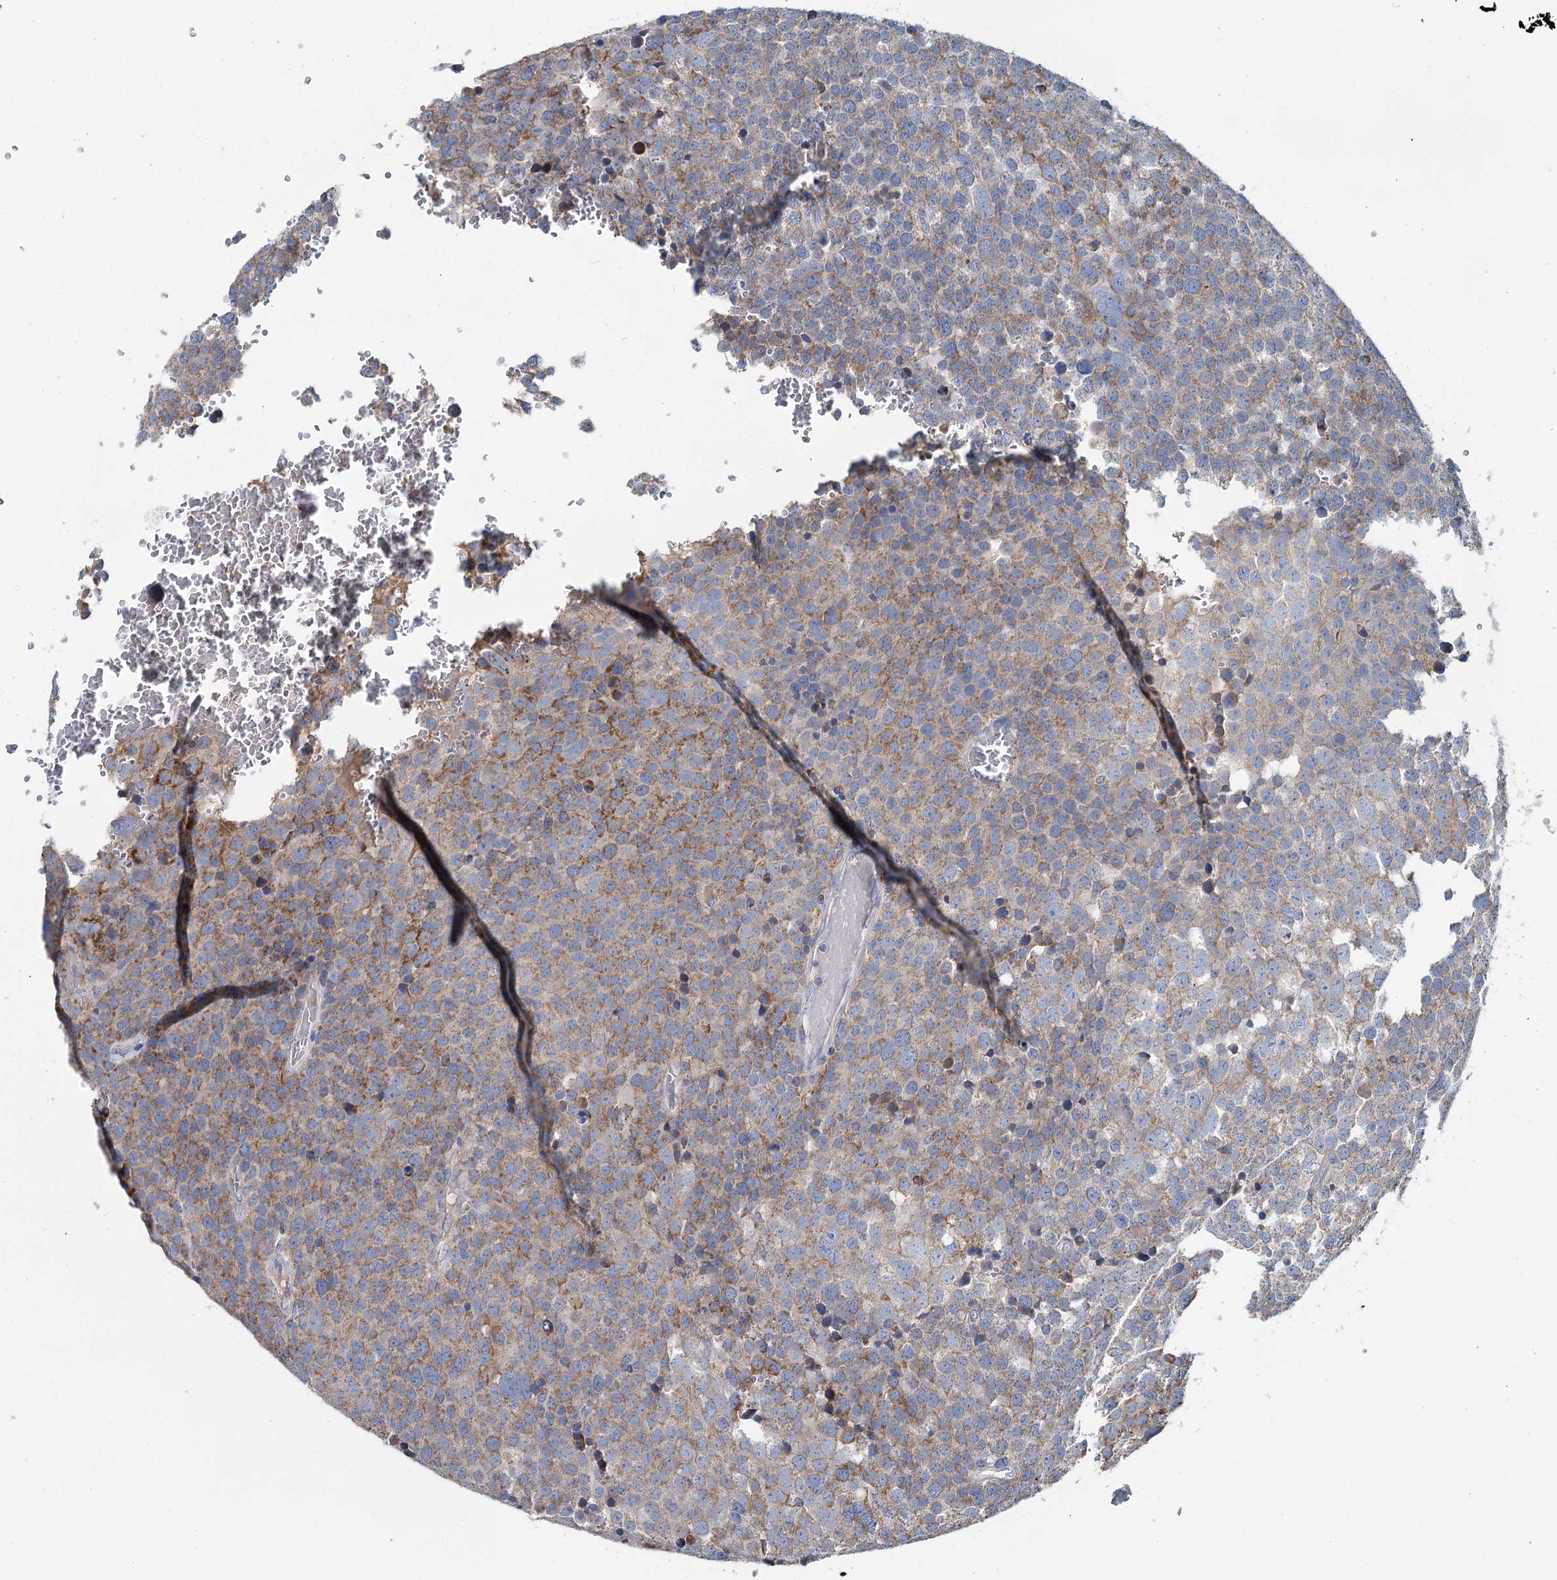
{"staining": {"intensity": "moderate", "quantity": ">75%", "location": "cytoplasmic/membranous"}, "tissue": "testis cancer", "cell_type": "Tumor cells", "image_type": "cancer", "snomed": [{"axis": "morphology", "description": "Seminoma, NOS"}, {"axis": "topography", "description": "Testis"}], "caption": "This is a micrograph of immunohistochemistry staining of testis cancer, which shows moderate expression in the cytoplasmic/membranous of tumor cells.", "gene": "ANKRD16", "patient": {"sex": "male", "age": 71}}